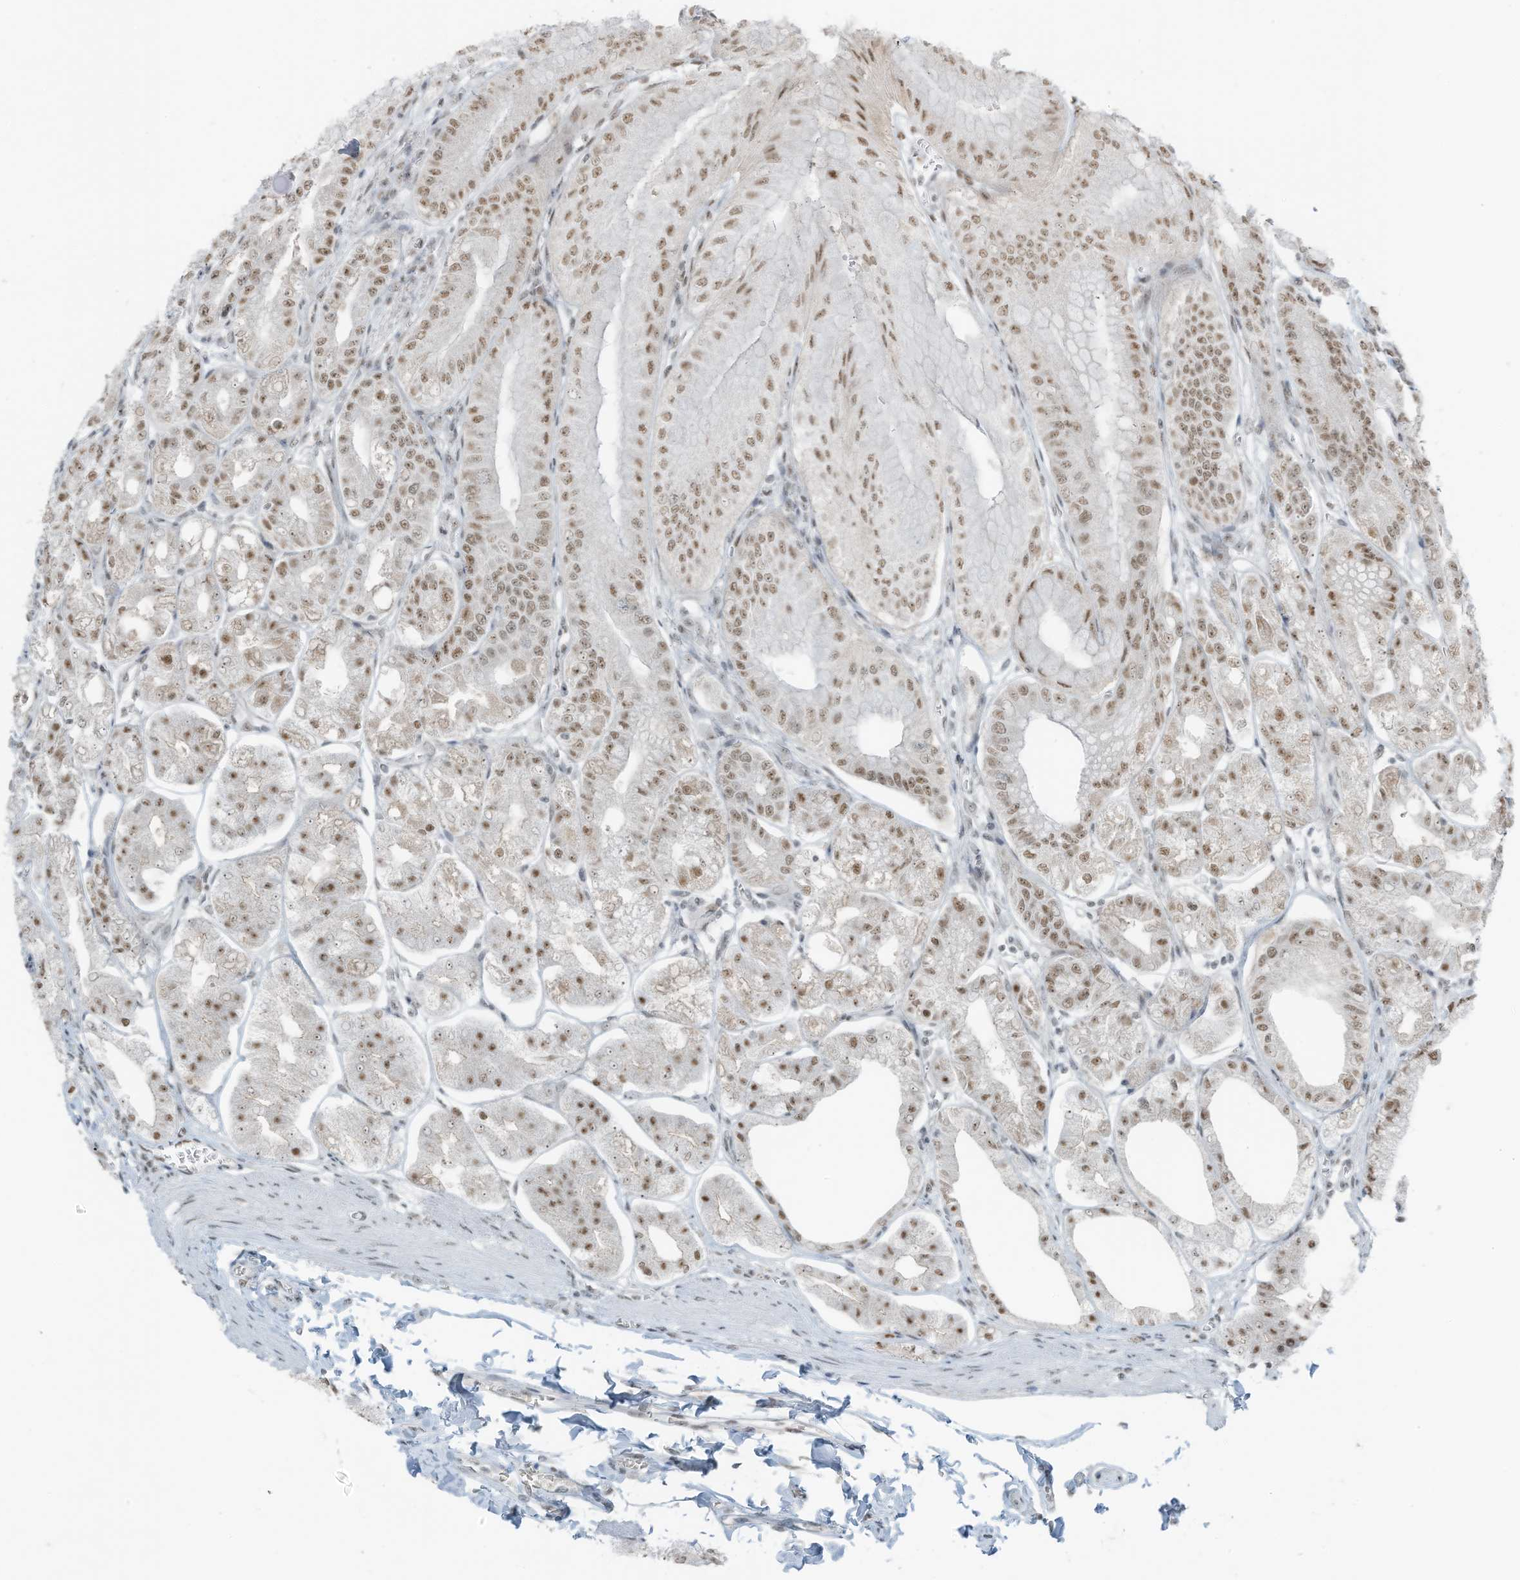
{"staining": {"intensity": "moderate", "quantity": ">75%", "location": "nuclear"}, "tissue": "stomach", "cell_type": "Glandular cells", "image_type": "normal", "snomed": [{"axis": "morphology", "description": "Normal tissue, NOS"}, {"axis": "topography", "description": "Stomach, lower"}], "caption": "An image showing moderate nuclear positivity in approximately >75% of glandular cells in unremarkable stomach, as visualized by brown immunohistochemical staining.", "gene": "WRNIP1", "patient": {"sex": "male", "age": 71}}